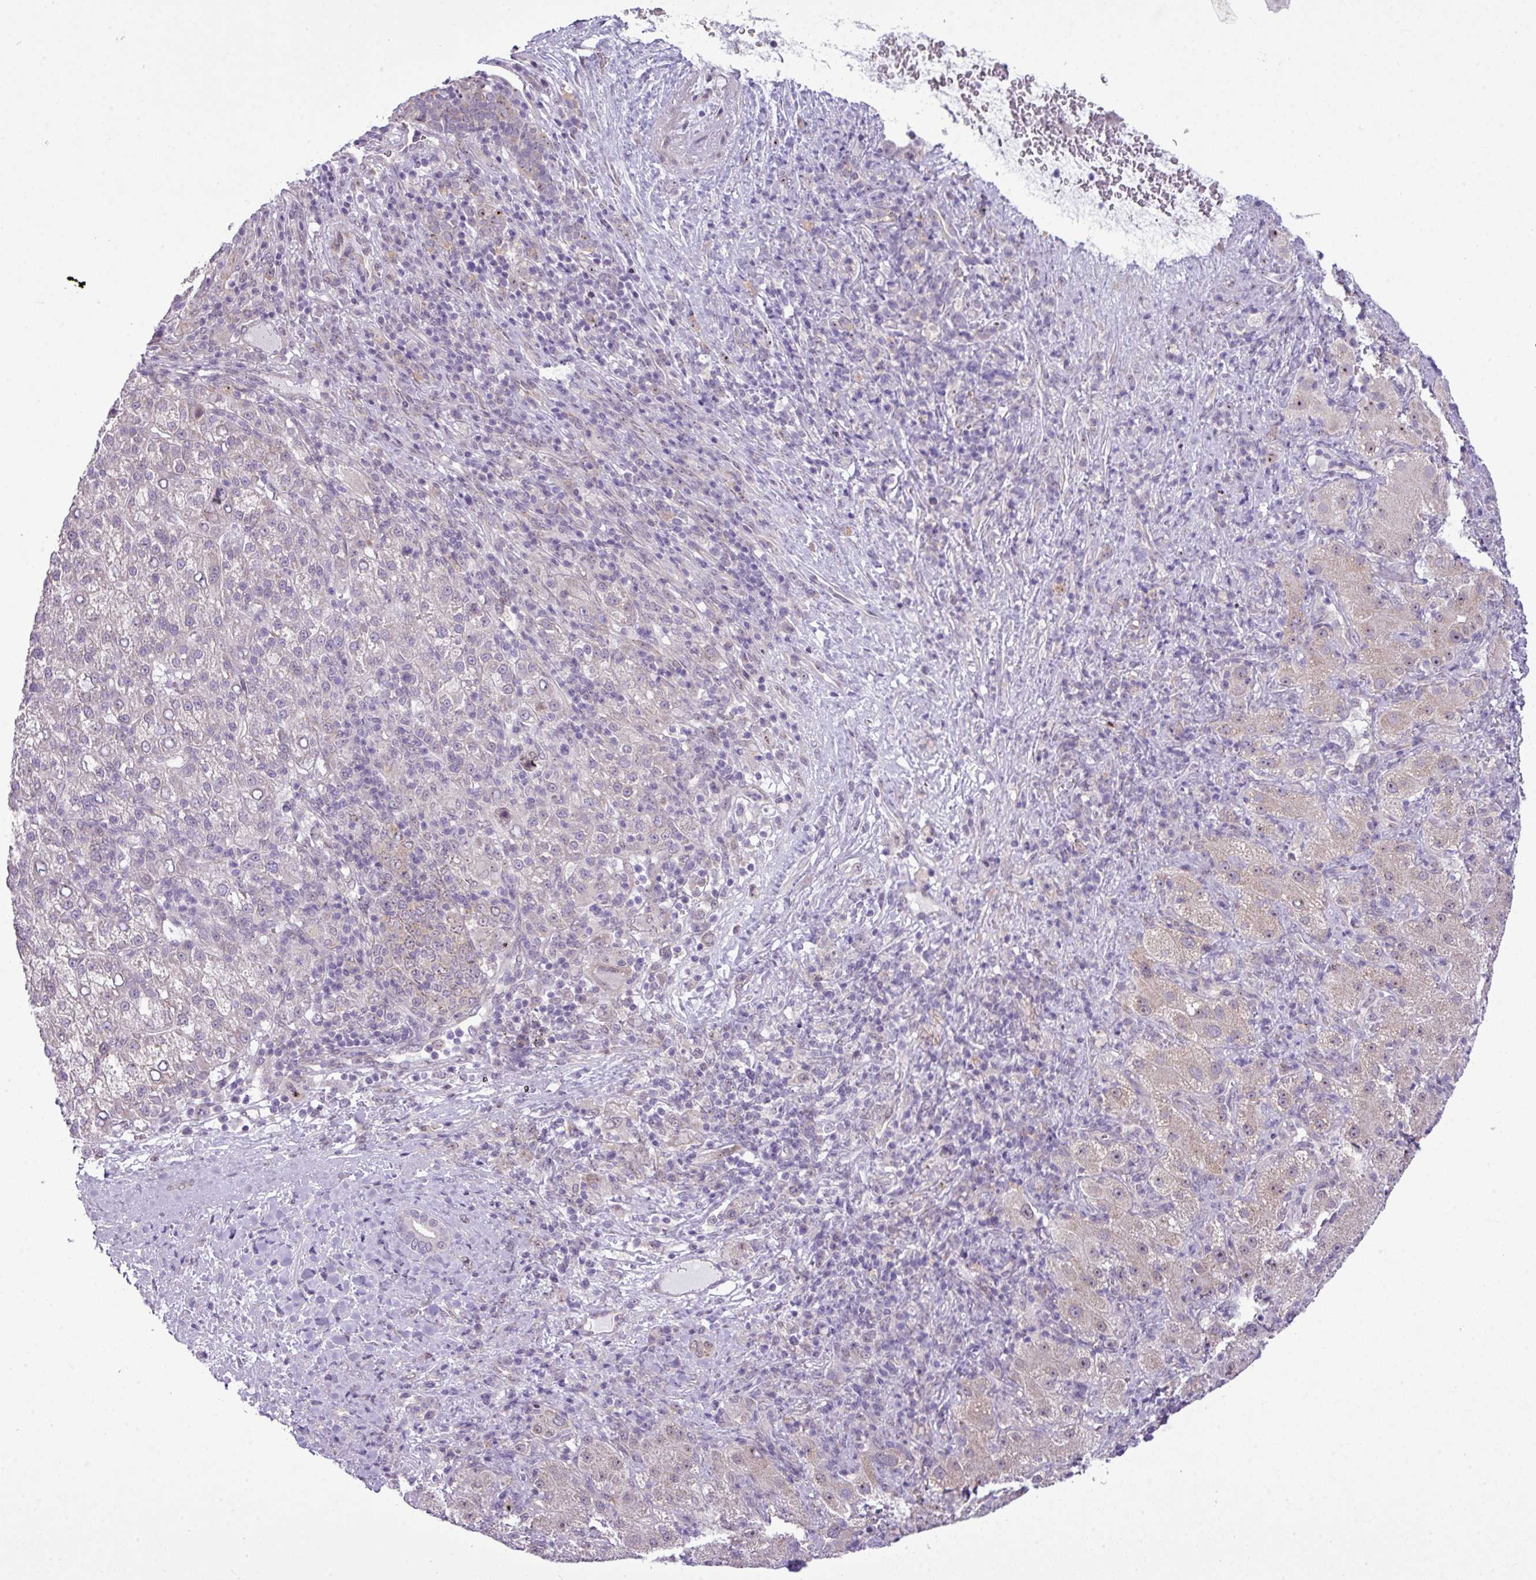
{"staining": {"intensity": "moderate", "quantity": "<25%", "location": "nuclear"}, "tissue": "liver cancer", "cell_type": "Tumor cells", "image_type": "cancer", "snomed": [{"axis": "morphology", "description": "Carcinoma, Hepatocellular, NOS"}, {"axis": "topography", "description": "Liver"}], "caption": "Protein staining of liver cancer (hepatocellular carcinoma) tissue demonstrates moderate nuclear expression in approximately <25% of tumor cells.", "gene": "MAK16", "patient": {"sex": "female", "age": 58}}